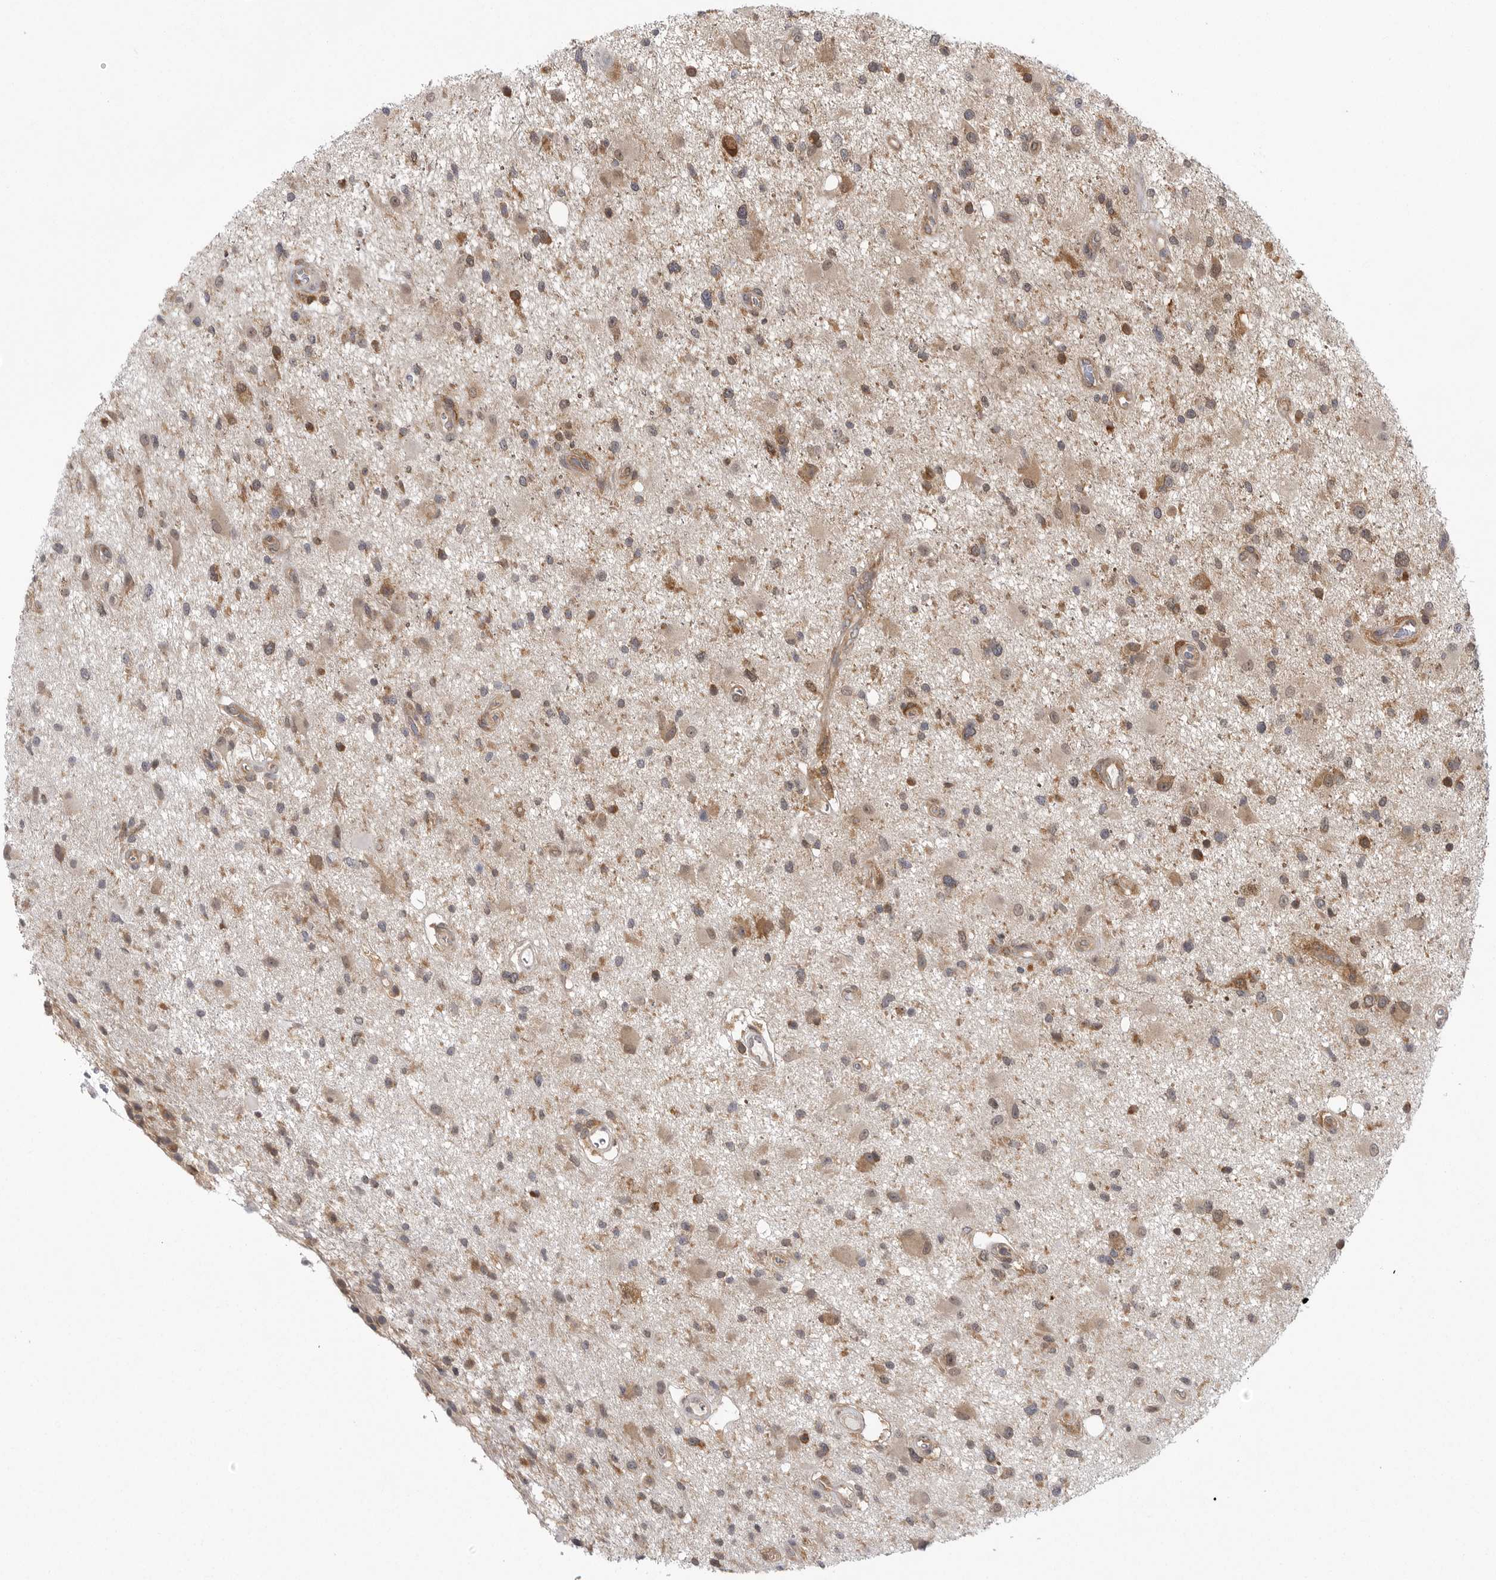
{"staining": {"intensity": "moderate", "quantity": "<25%", "location": "cytoplasmic/membranous"}, "tissue": "glioma", "cell_type": "Tumor cells", "image_type": "cancer", "snomed": [{"axis": "morphology", "description": "Glioma, malignant, High grade"}, {"axis": "topography", "description": "Brain"}], "caption": "Human malignant high-grade glioma stained with a protein marker demonstrates moderate staining in tumor cells.", "gene": "CACYBP", "patient": {"sex": "male", "age": 33}}